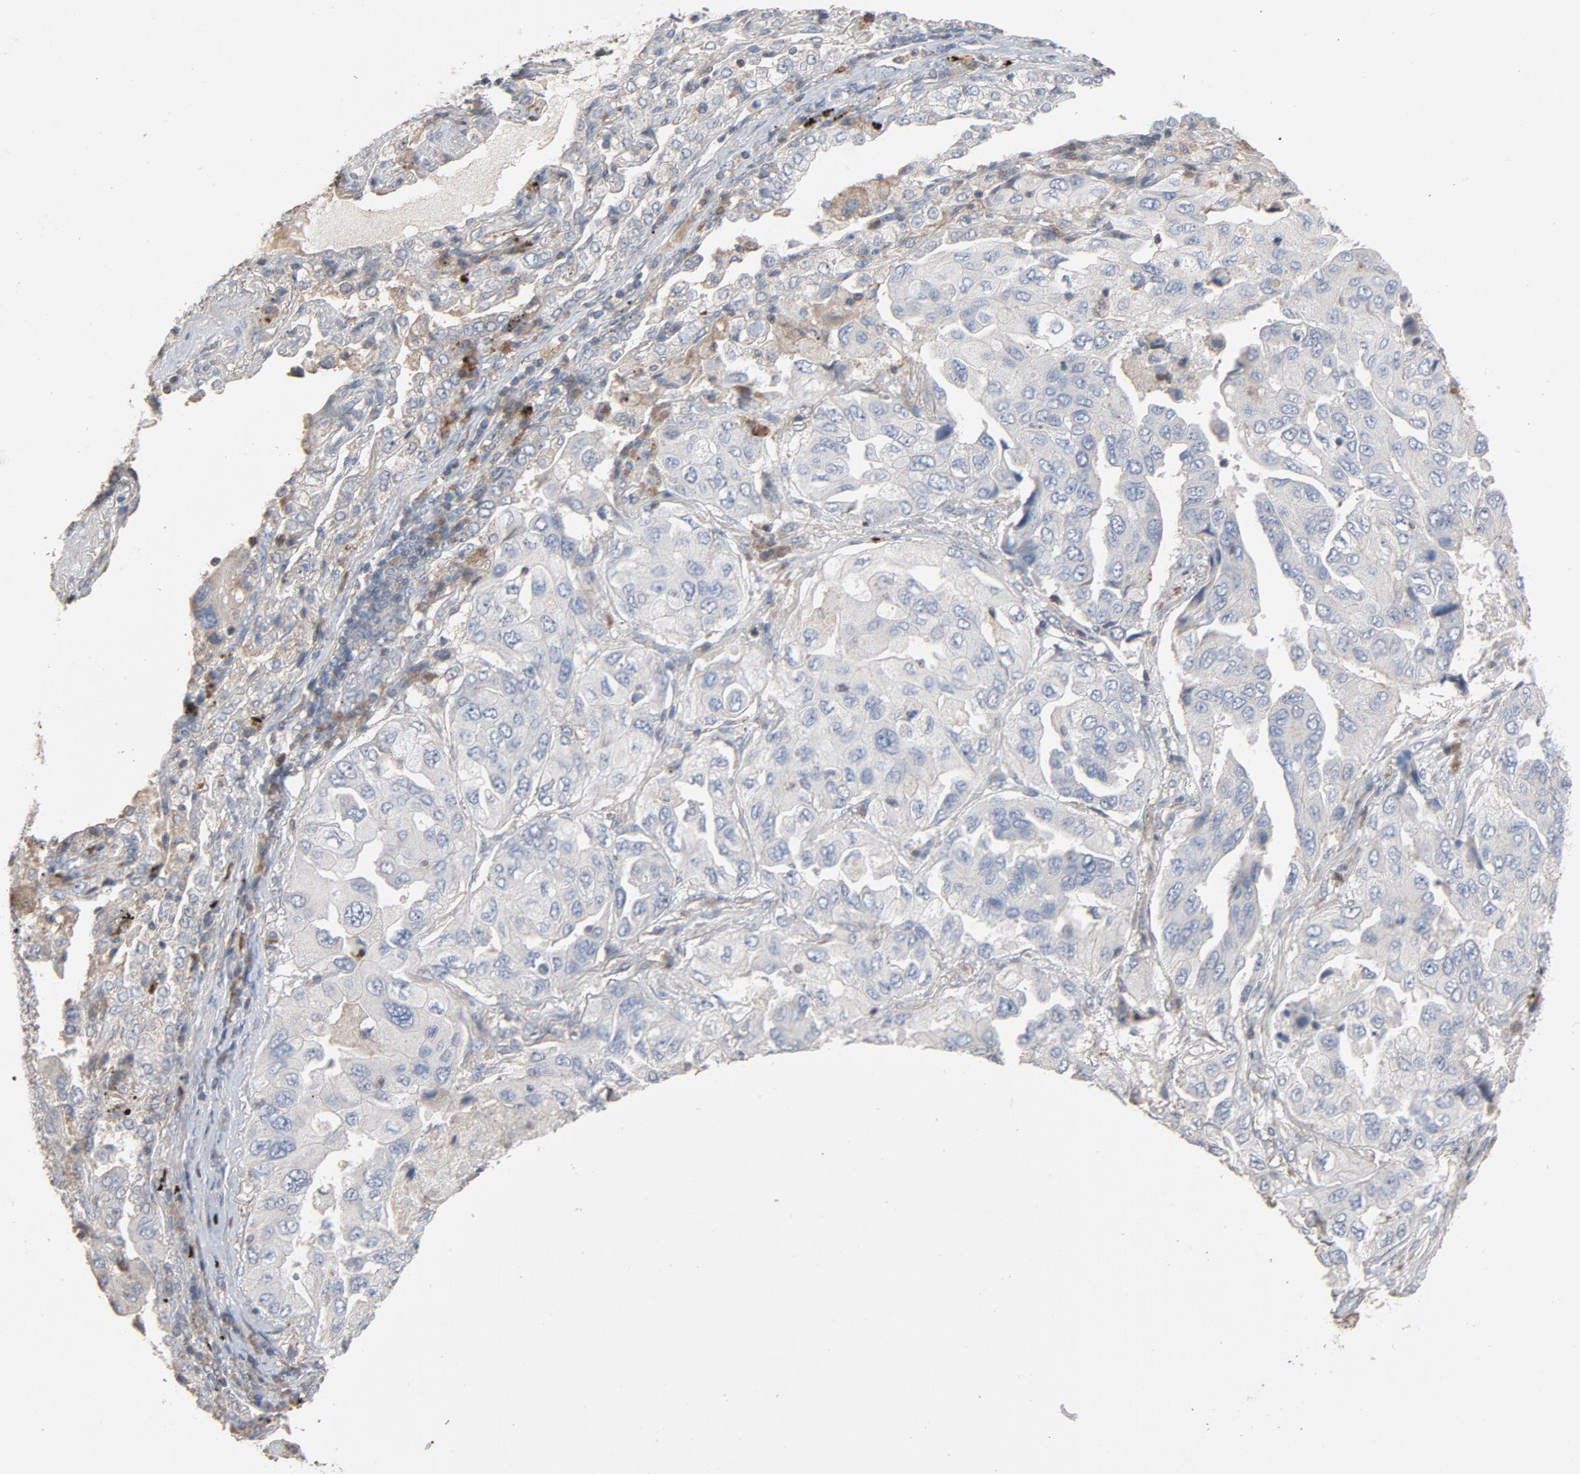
{"staining": {"intensity": "weak", "quantity": "<25%", "location": "cytoplasmic/membranous"}, "tissue": "lung cancer", "cell_type": "Tumor cells", "image_type": "cancer", "snomed": [{"axis": "morphology", "description": "Adenocarcinoma, NOS"}, {"axis": "topography", "description": "Lung"}], "caption": "Human lung cancer (adenocarcinoma) stained for a protein using immunohistochemistry (IHC) displays no expression in tumor cells.", "gene": "CDK6", "patient": {"sex": "female", "age": 65}}